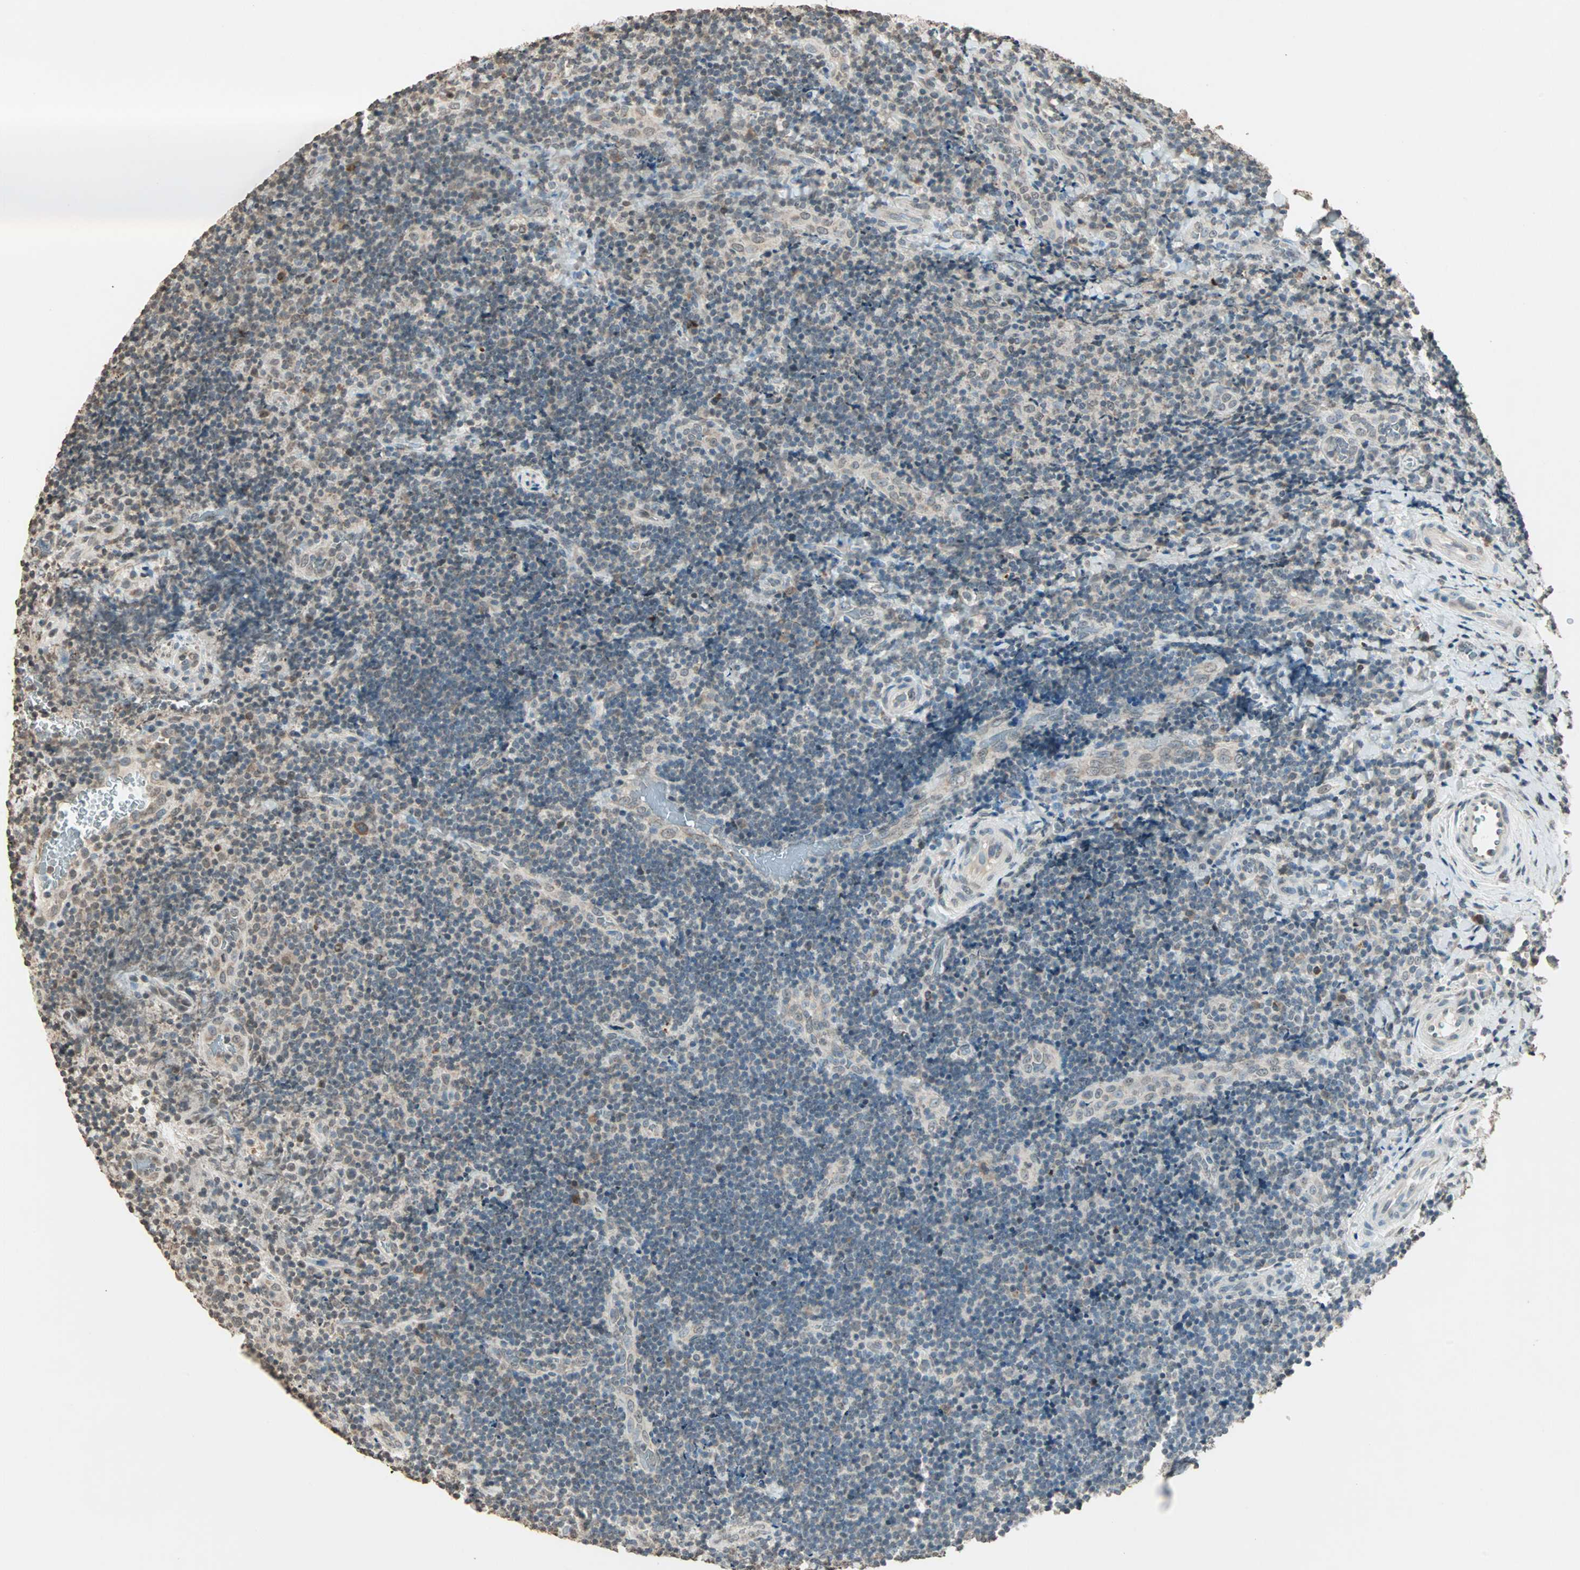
{"staining": {"intensity": "weak", "quantity": "25%-75%", "location": "cytoplasmic/membranous,nuclear"}, "tissue": "lymphoma", "cell_type": "Tumor cells", "image_type": "cancer", "snomed": [{"axis": "morphology", "description": "Malignant lymphoma, non-Hodgkin's type, High grade"}, {"axis": "topography", "description": "Tonsil"}], "caption": "A photomicrograph showing weak cytoplasmic/membranous and nuclear expression in approximately 25%-75% of tumor cells in high-grade malignant lymphoma, non-Hodgkin's type, as visualized by brown immunohistochemical staining.", "gene": "PRELID1", "patient": {"sex": "female", "age": 36}}